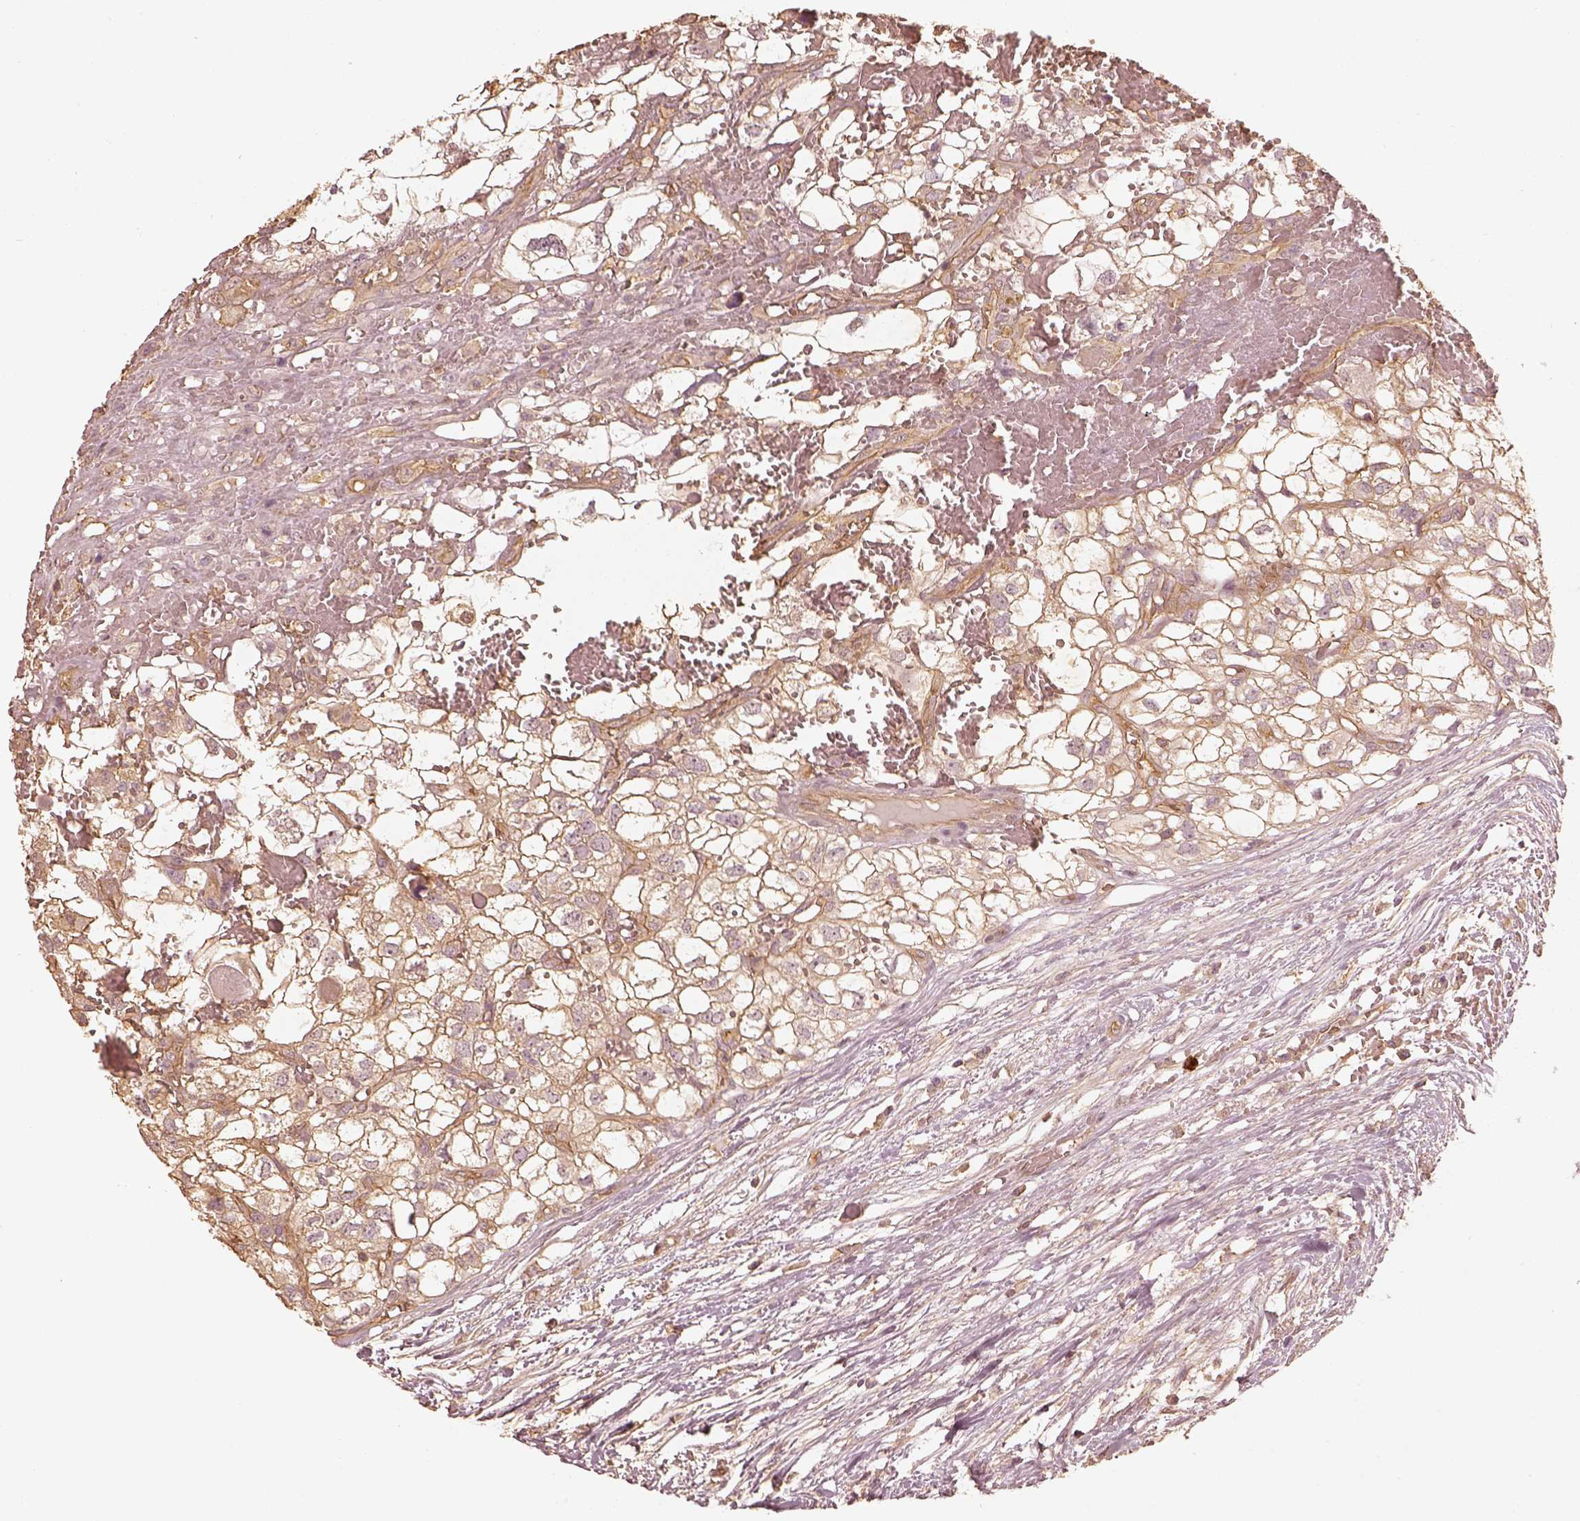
{"staining": {"intensity": "moderate", "quantity": ">75%", "location": "cytoplasmic/membranous"}, "tissue": "renal cancer", "cell_type": "Tumor cells", "image_type": "cancer", "snomed": [{"axis": "morphology", "description": "Adenocarcinoma, NOS"}, {"axis": "topography", "description": "Kidney"}], "caption": "Moderate cytoplasmic/membranous expression is appreciated in approximately >75% of tumor cells in renal adenocarcinoma.", "gene": "WDR7", "patient": {"sex": "male", "age": 56}}